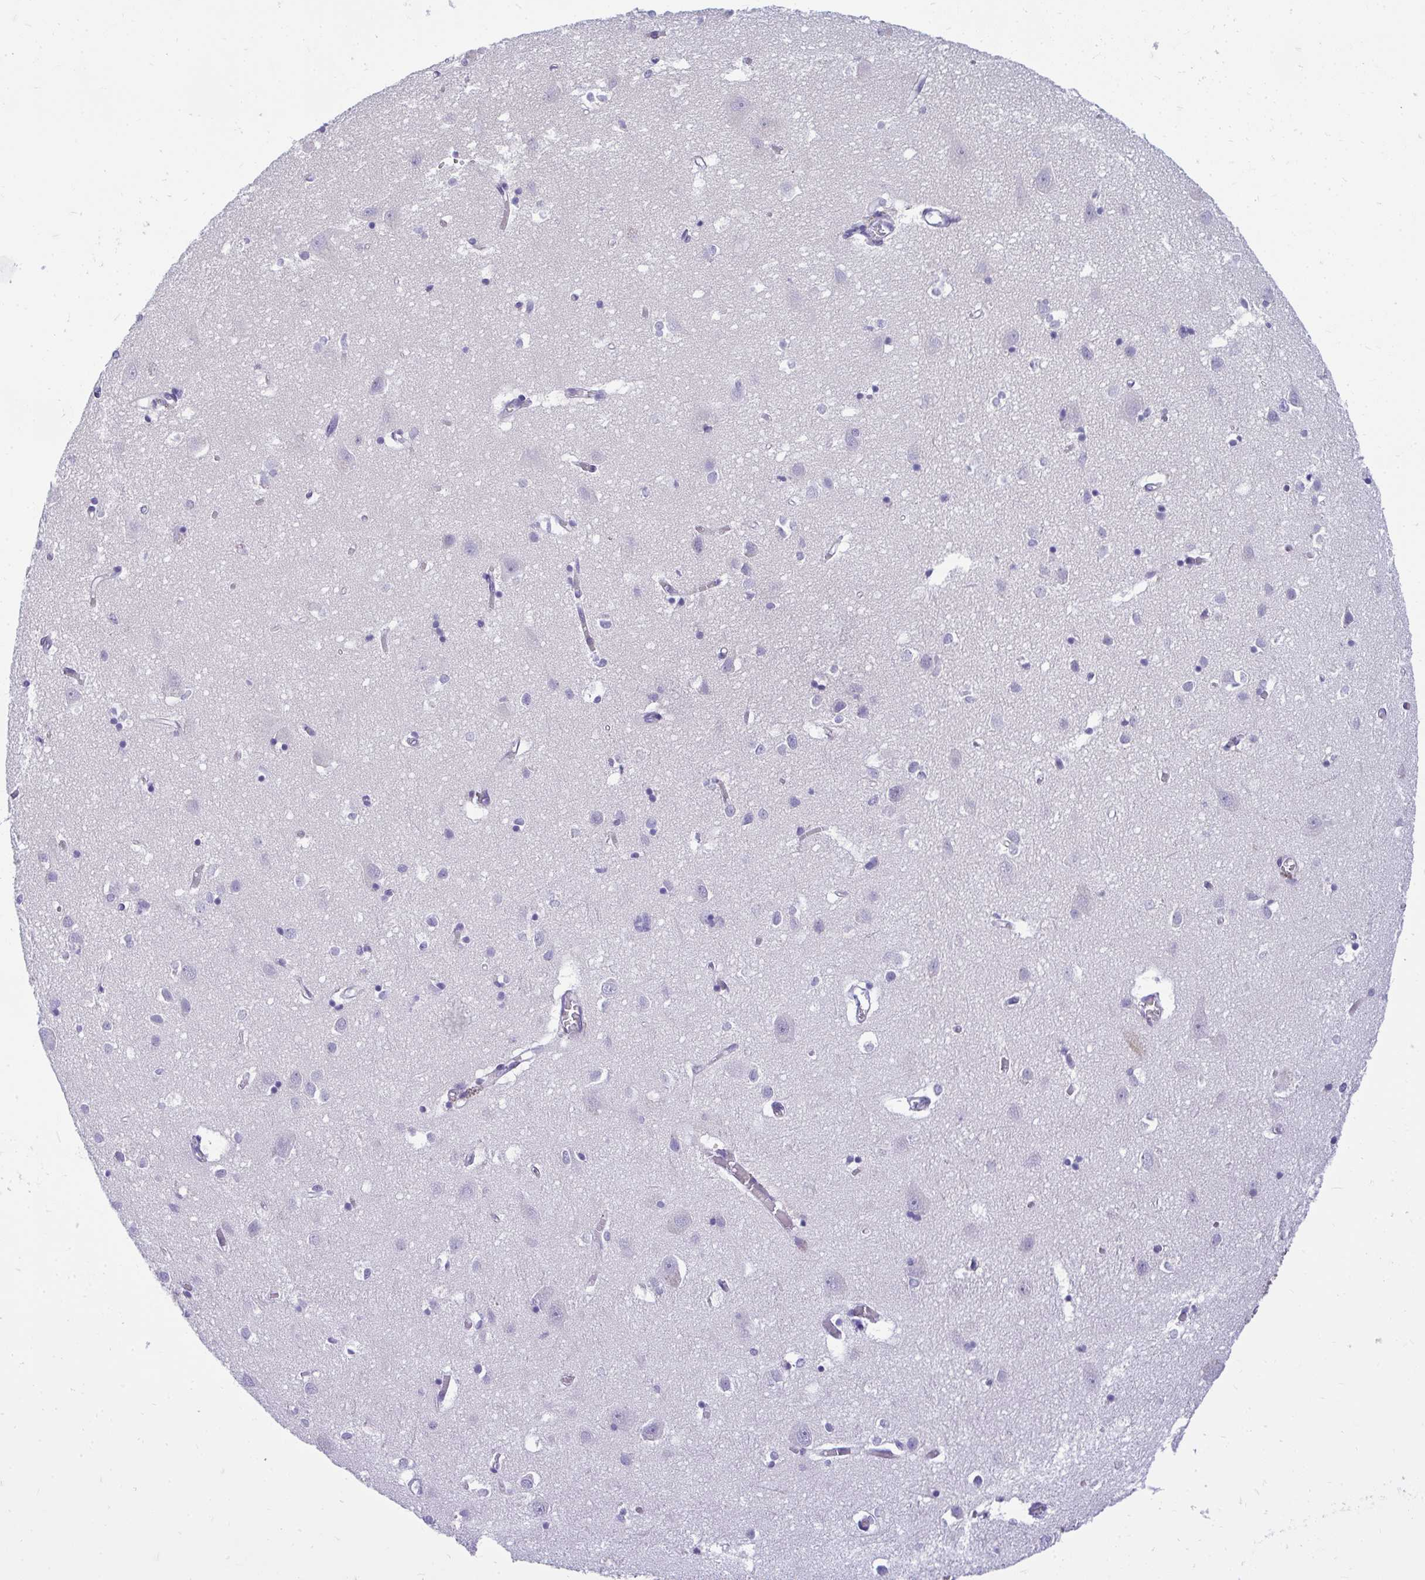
{"staining": {"intensity": "negative", "quantity": "none", "location": "none"}, "tissue": "cerebral cortex", "cell_type": "Endothelial cells", "image_type": "normal", "snomed": [{"axis": "morphology", "description": "Normal tissue, NOS"}, {"axis": "topography", "description": "Cerebral cortex"}], "caption": "A high-resolution photomicrograph shows immunohistochemistry staining of unremarkable cerebral cortex, which shows no significant expression in endothelial cells.", "gene": "TSBP1", "patient": {"sex": "male", "age": 70}}